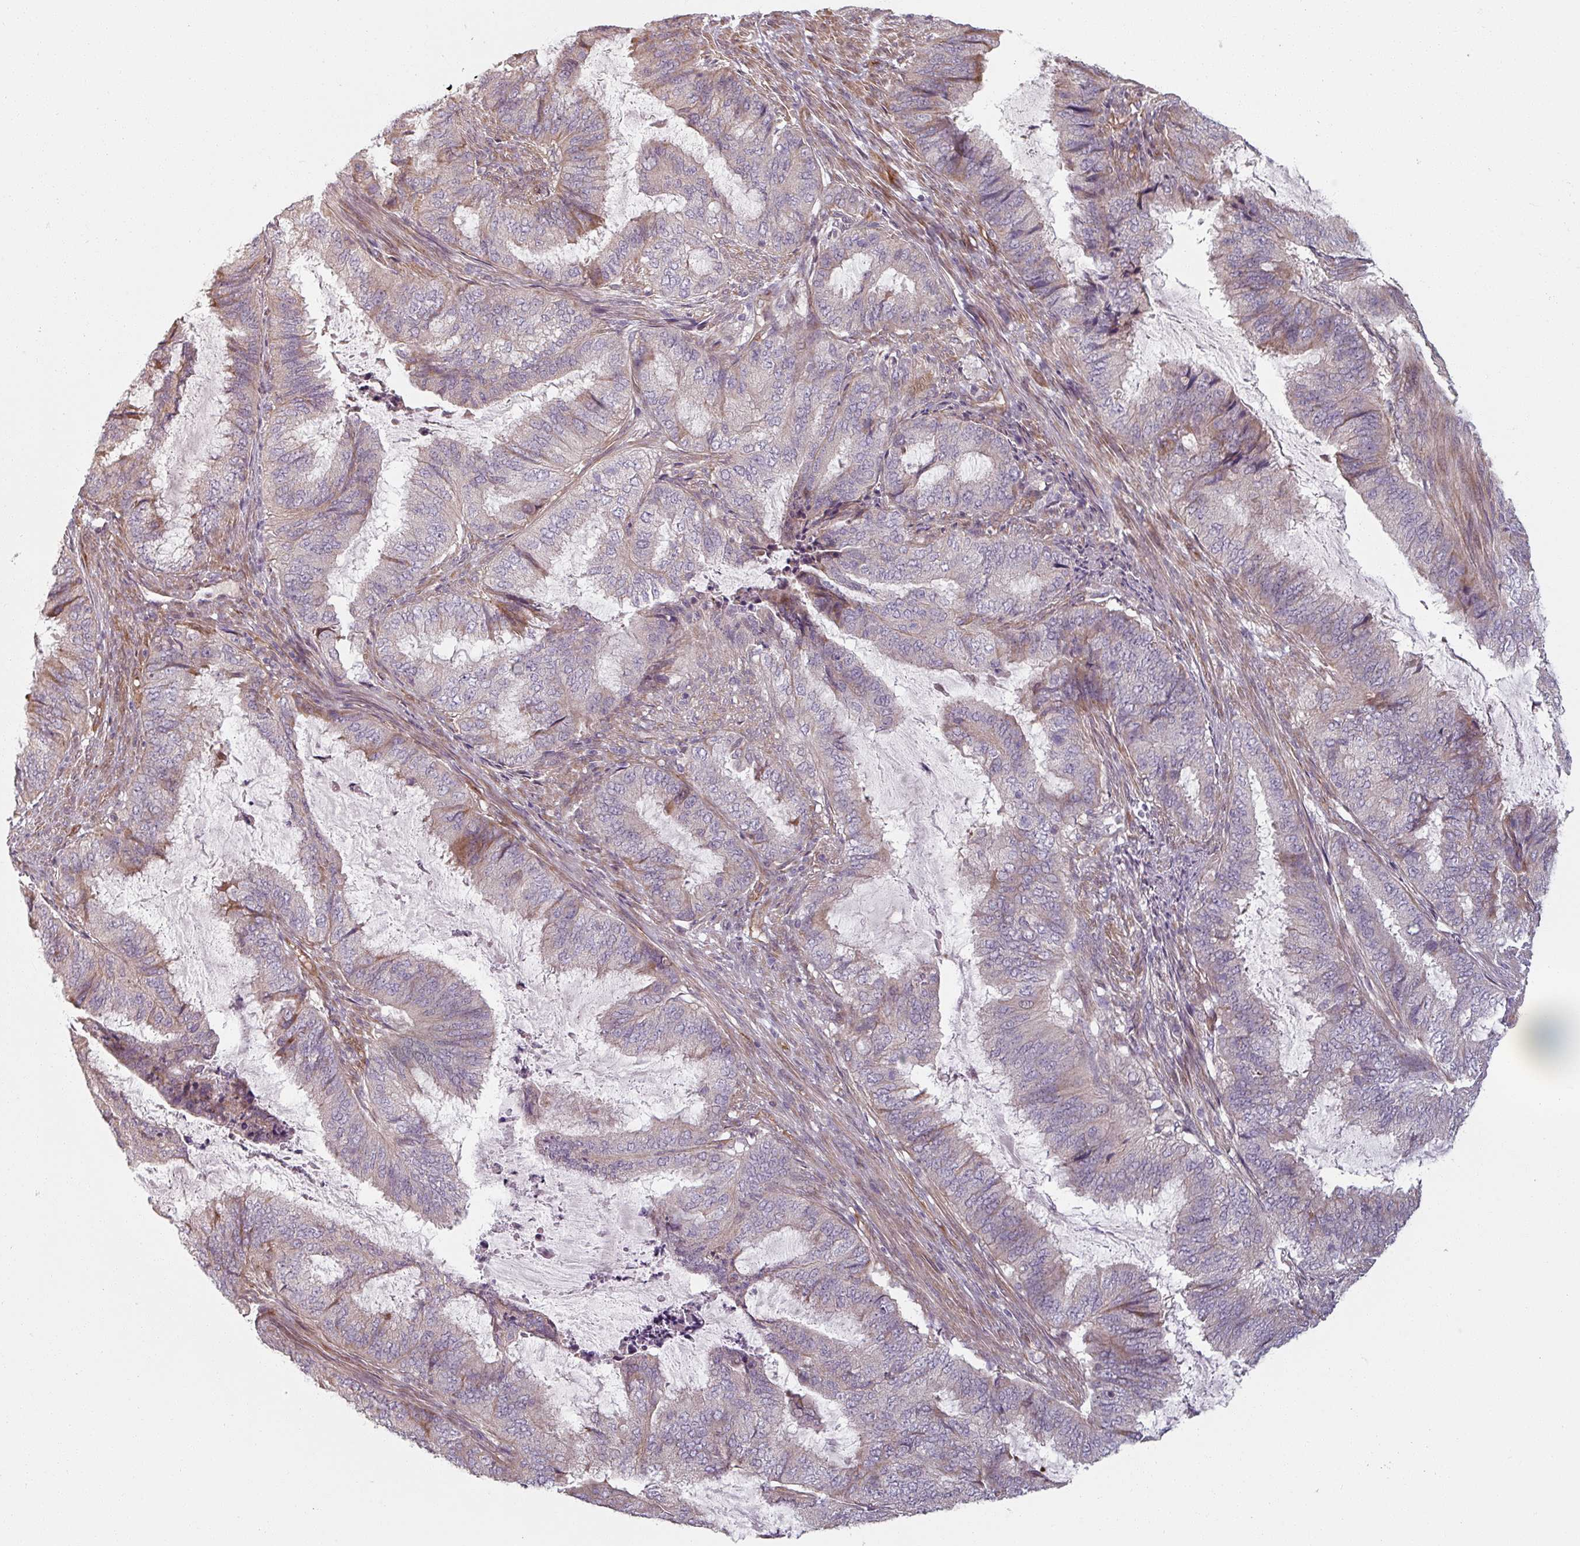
{"staining": {"intensity": "moderate", "quantity": "25%-75%", "location": "cytoplasmic/membranous"}, "tissue": "endometrial cancer", "cell_type": "Tumor cells", "image_type": "cancer", "snomed": [{"axis": "morphology", "description": "Adenocarcinoma, NOS"}, {"axis": "topography", "description": "Endometrium"}], "caption": "Immunohistochemistry (IHC) (DAB) staining of endometrial cancer exhibits moderate cytoplasmic/membranous protein staining in about 25%-75% of tumor cells. (DAB (3,3'-diaminobenzidine) = brown stain, brightfield microscopy at high magnification).", "gene": "C4BPB", "patient": {"sex": "female", "age": 51}}